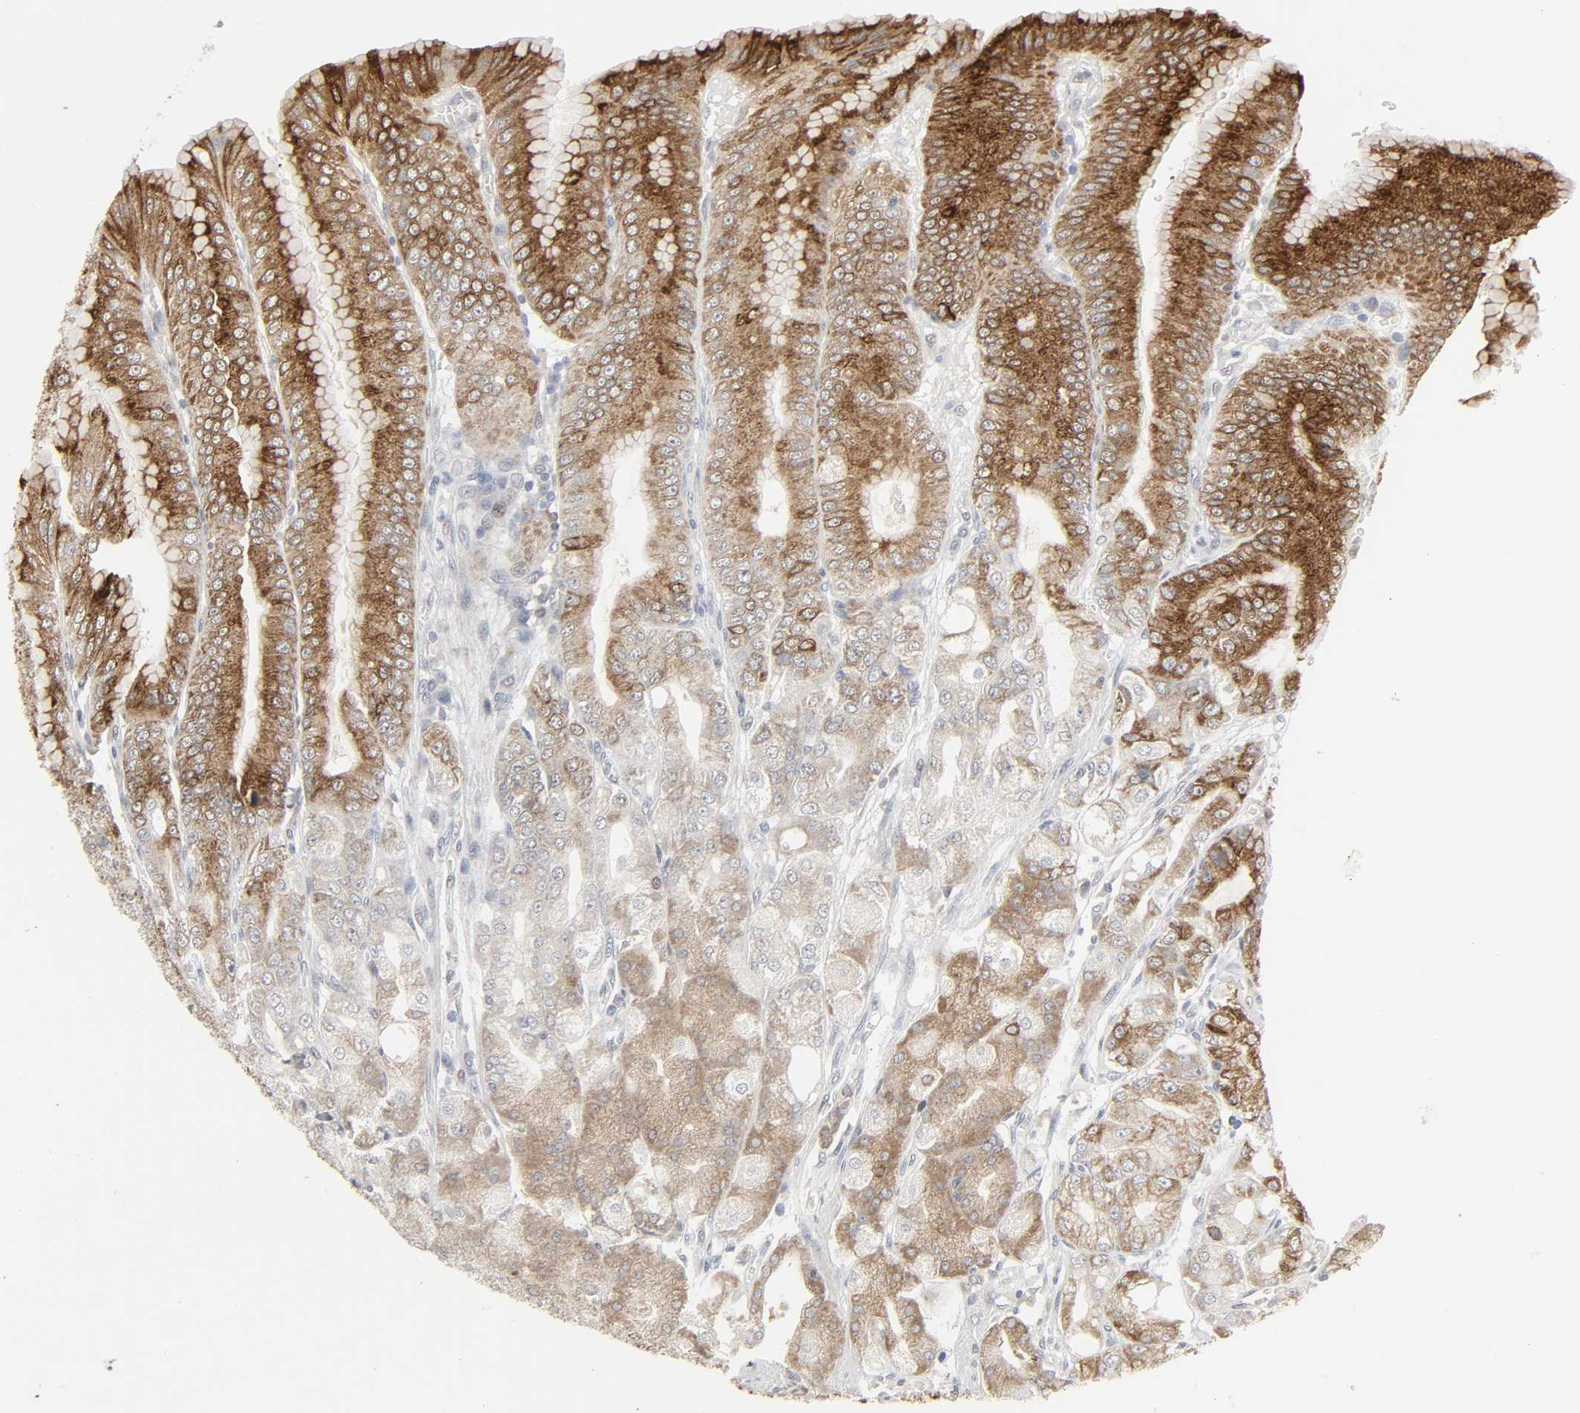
{"staining": {"intensity": "strong", "quantity": "25%-75%", "location": "cytoplasmic/membranous"}, "tissue": "stomach", "cell_type": "Glandular cells", "image_type": "normal", "snomed": [{"axis": "morphology", "description": "Normal tissue, NOS"}, {"axis": "topography", "description": "Stomach, lower"}], "caption": "High-power microscopy captured an IHC micrograph of normal stomach, revealing strong cytoplasmic/membranous positivity in about 25%-75% of glandular cells.", "gene": "MUC1", "patient": {"sex": "male", "age": 71}}